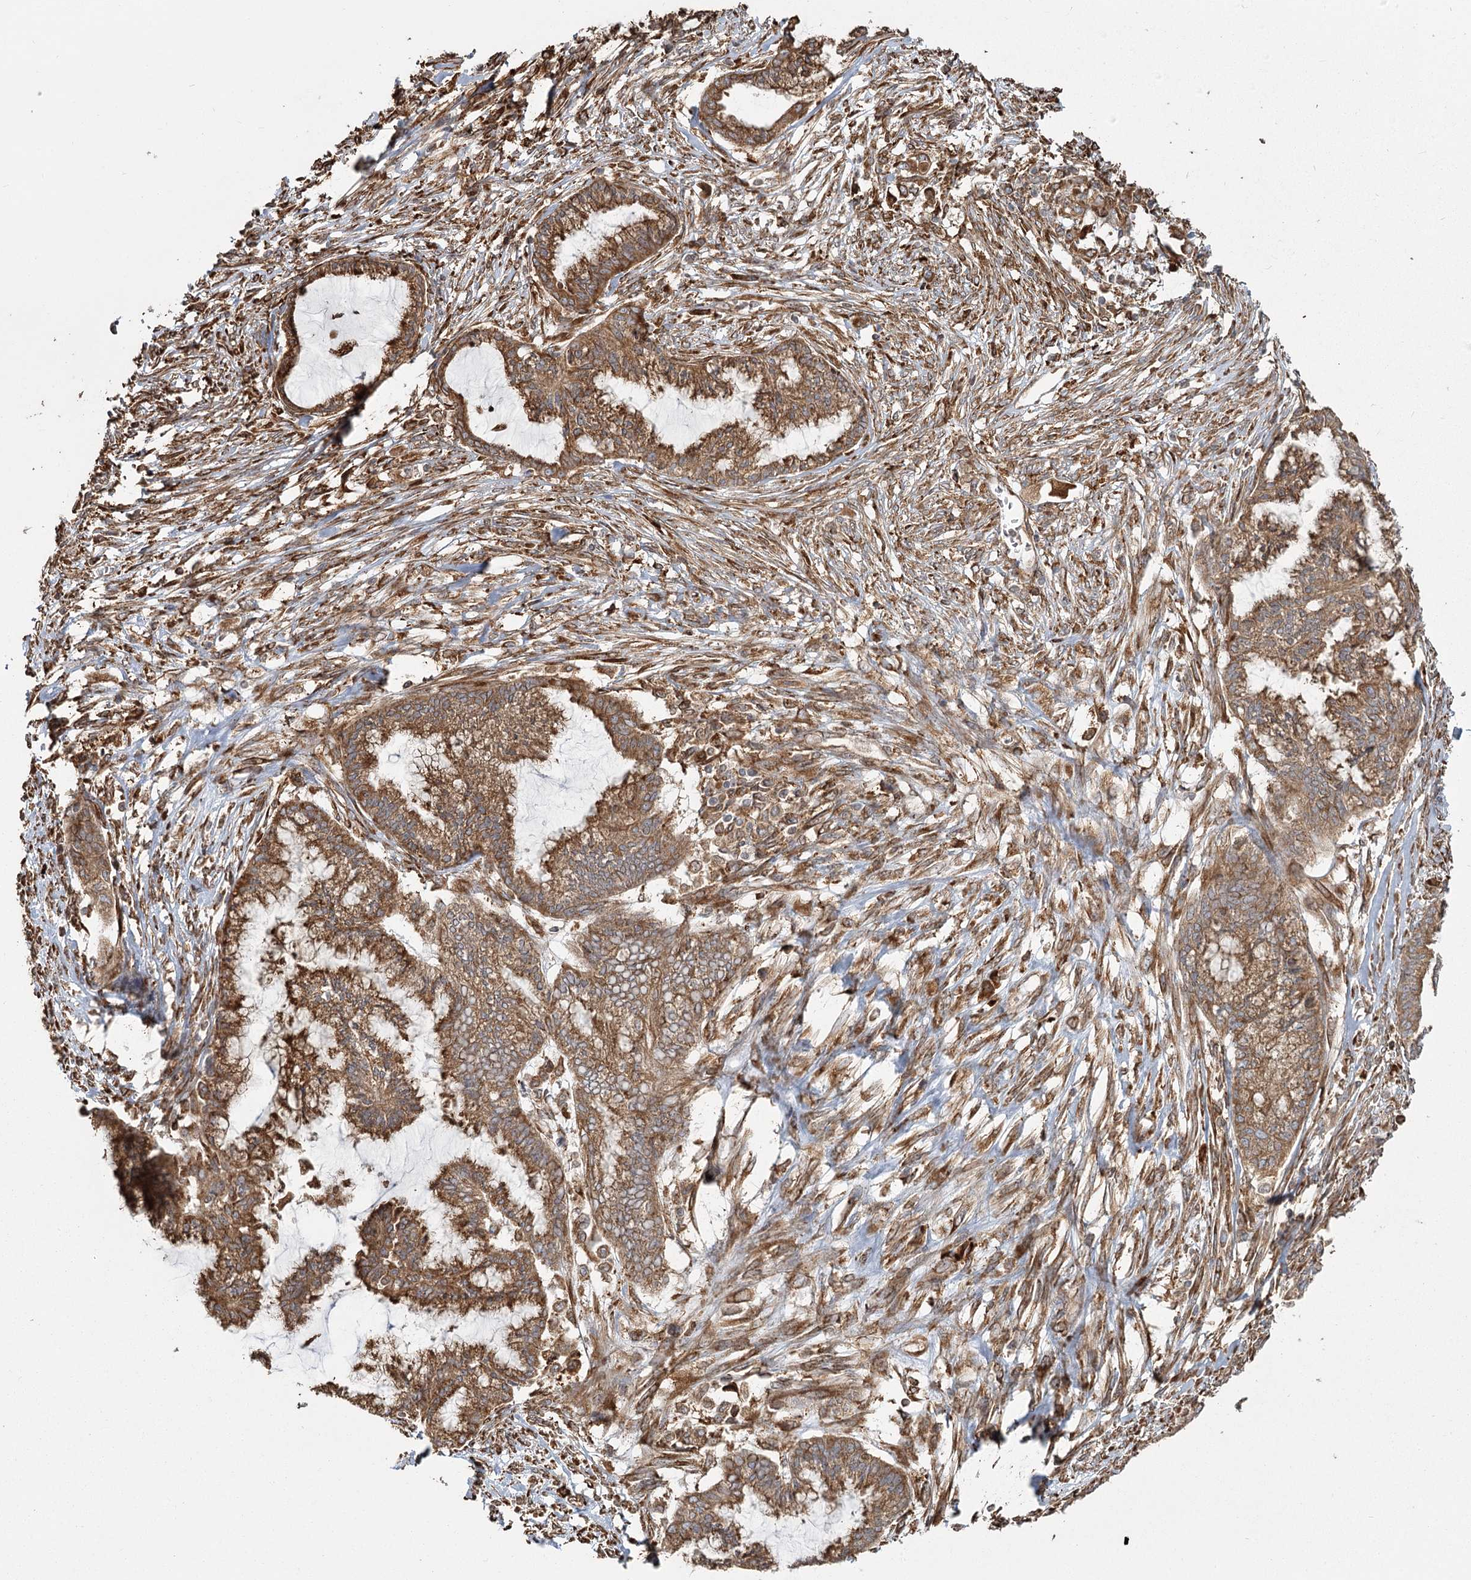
{"staining": {"intensity": "moderate", "quantity": ">75%", "location": "cytoplasmic/membranous"}, "tissue": "endometrial cancer", "cell_type": "Tumor cells", "image_type": "cancer", "snomed": [{"axis": "morphology", "description": "Adenocarcinoma, NOS"}, {"axis": "topography", "description": "Endometrium"}], "caption": "A photomicrograph showing moderate cytoplasmic/membranous staining in approximately >75% of tumor cells in endometrial cancer (adenocarcinoma), as visualized by brown immunohistochemical staining.", "gene": "FAM13A", "patient": {"sex": "female", "age": 86}}